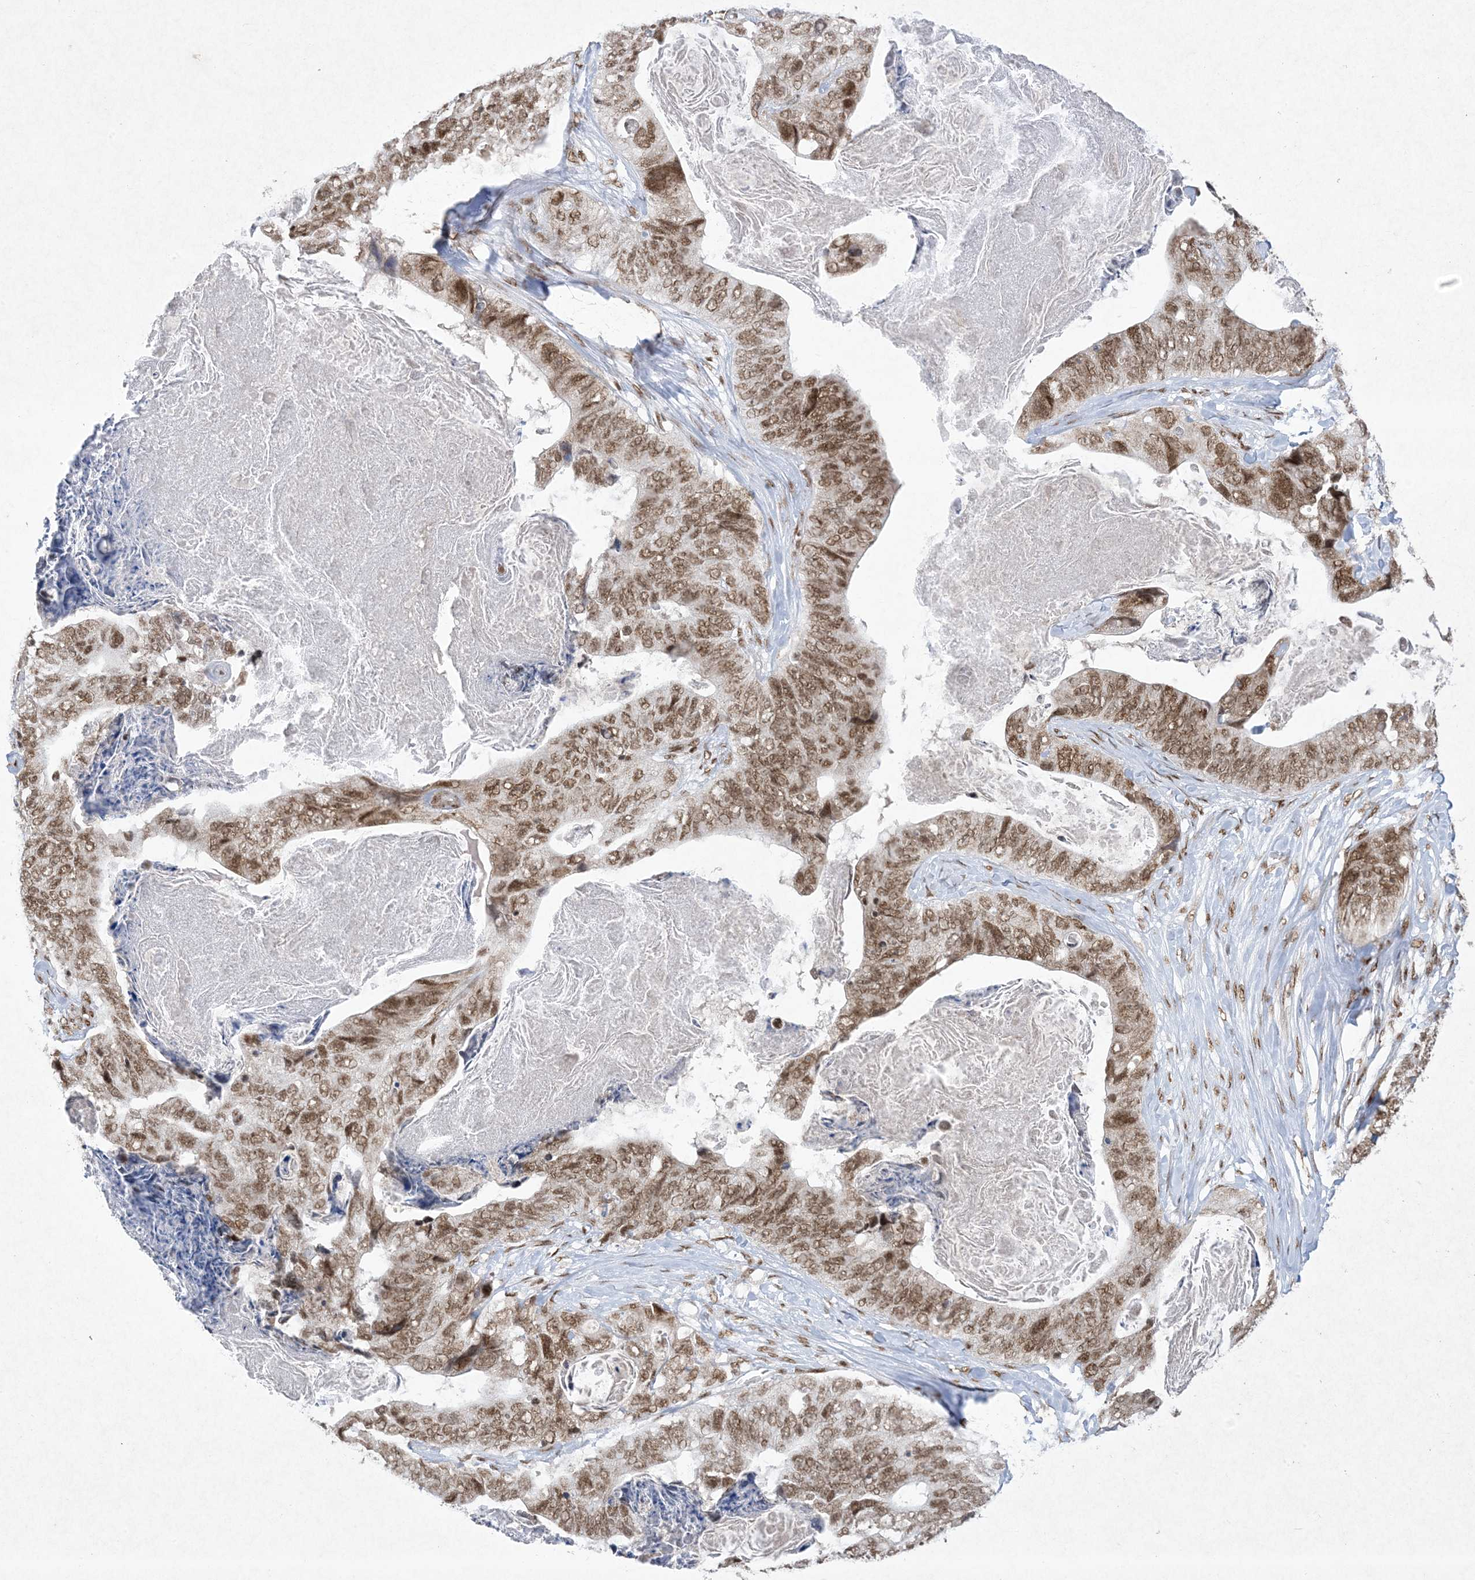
{"staining": {"intensity": "moderate", "quantity": ">75%", "location": "nuclear"}, "tissue": "stomach cancer", "cell_type": "Tumor cells", "image_type": "cancer", "snomed": [{"axis": "morphology", "description": "Adenocarcinoma, NOS"}, {"axis": "topography", "description": "Stomach"}], "caption": "Protein expression analysis of stomach adenocarcinoma demonstrates moderate nuclear expression in about >75% of tumor cells. The staining is performed using DAB (3,3'-diaminobenzidine) brown chromogen to label protein expression. The nuclei are counter-stained blue using hematoxylin.", "gene": "PKNOX2", "patient": {"sex": "female", "age": 89}}